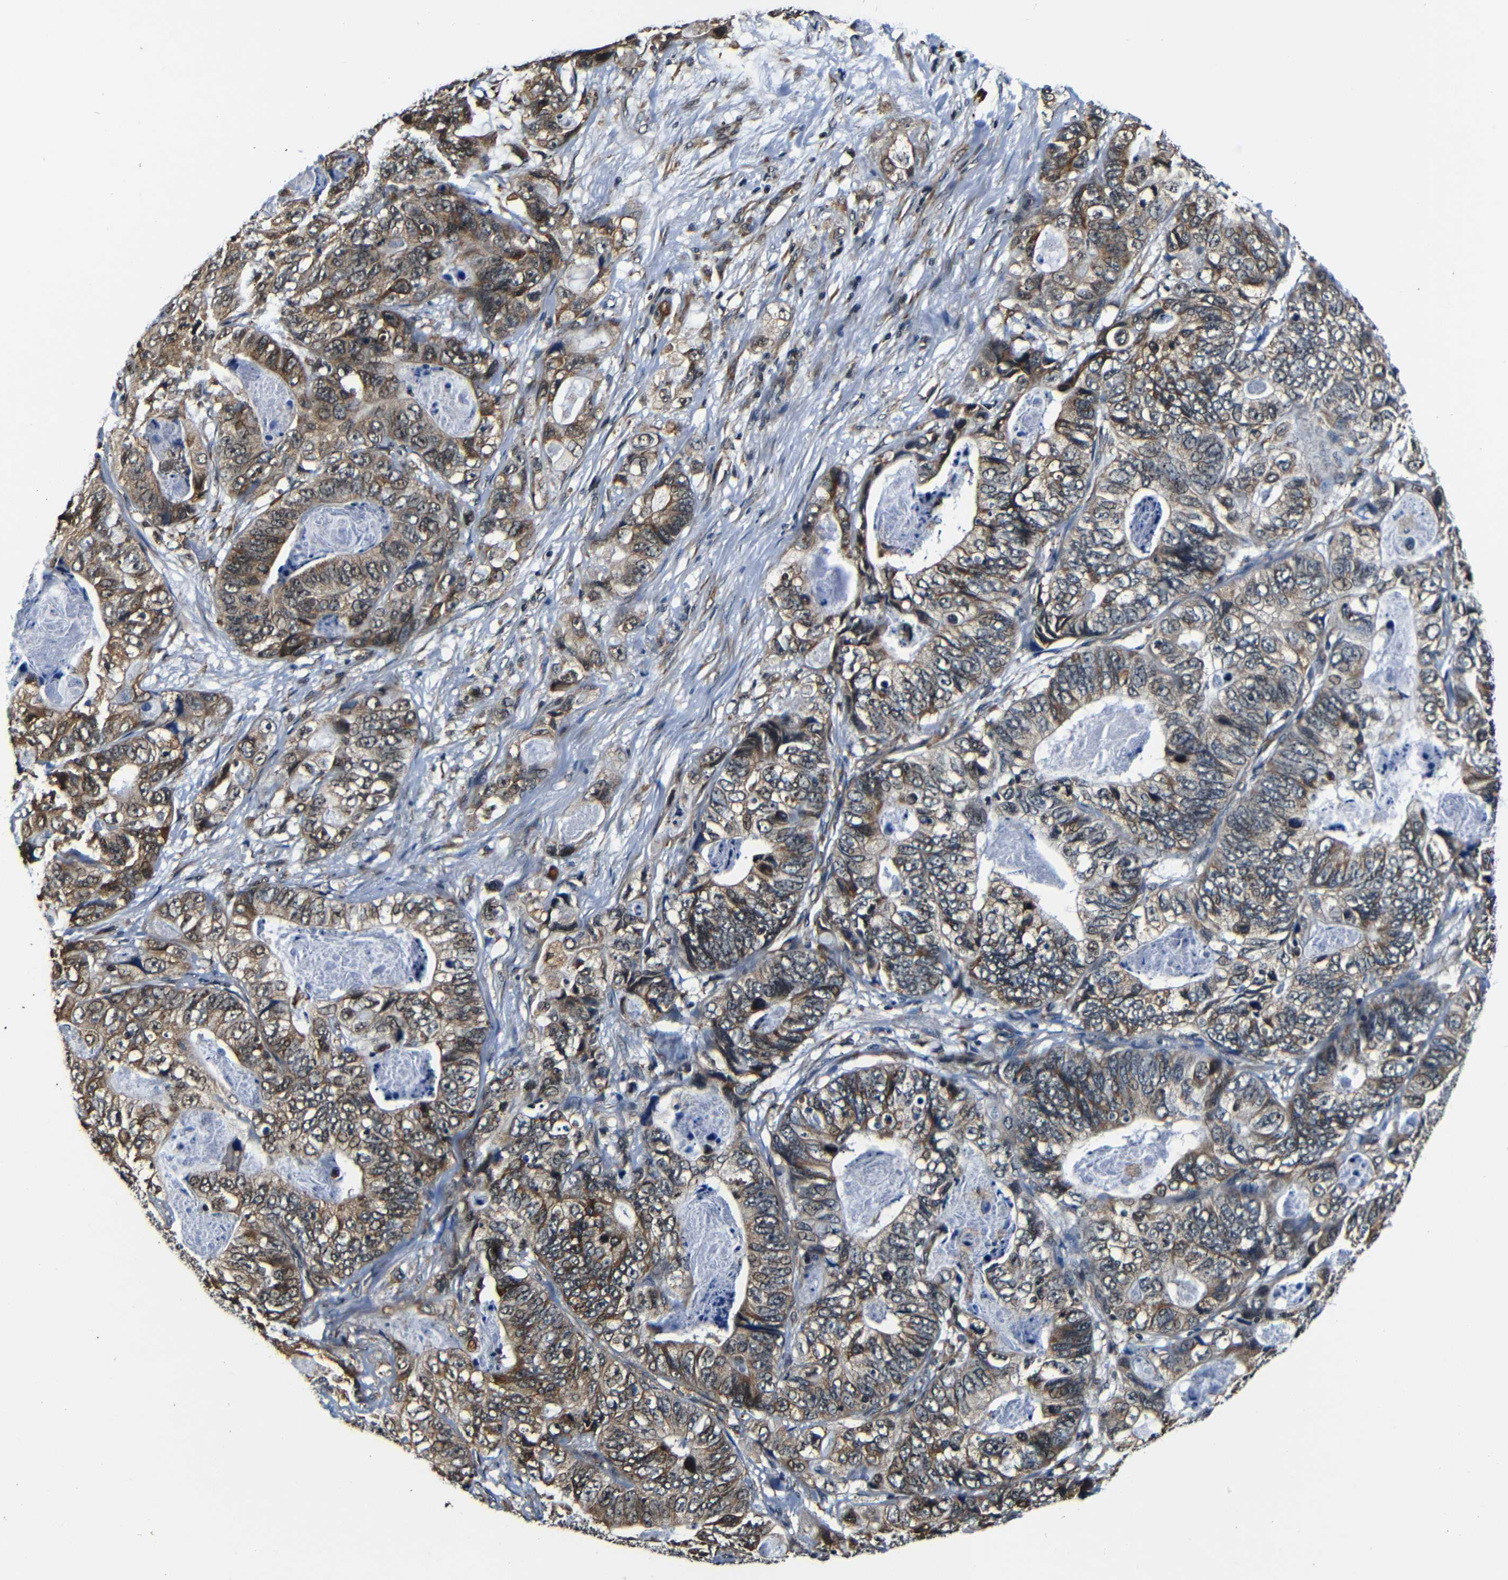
{"staining": {"intensity": "moderate", "quantity": ">75%", "location": "cytoplasmic/membranous"}, "tissue": "stomach cancer", "cell_type": "Tumor cells", "image_type": "cancer", "snomed": [{"axis": "morphology", "description": "Adenocarcinoma, NOS"}, {"axis": "topography", "description": "Stomach"}], "caption": "Immunohistochemistry histopathology image of neoplastic tissue: stomach cancer (adenocarcinoma) stained using immunohistochemistry reveals medium levels of moderate protein expression localized specifically in the cytoplasmic/membranous of tumor cells, appearing as a cytoplasmic/membranous brown color.", "gene": "NCBP3", "patient": {"sex": "female", "age": 89}}